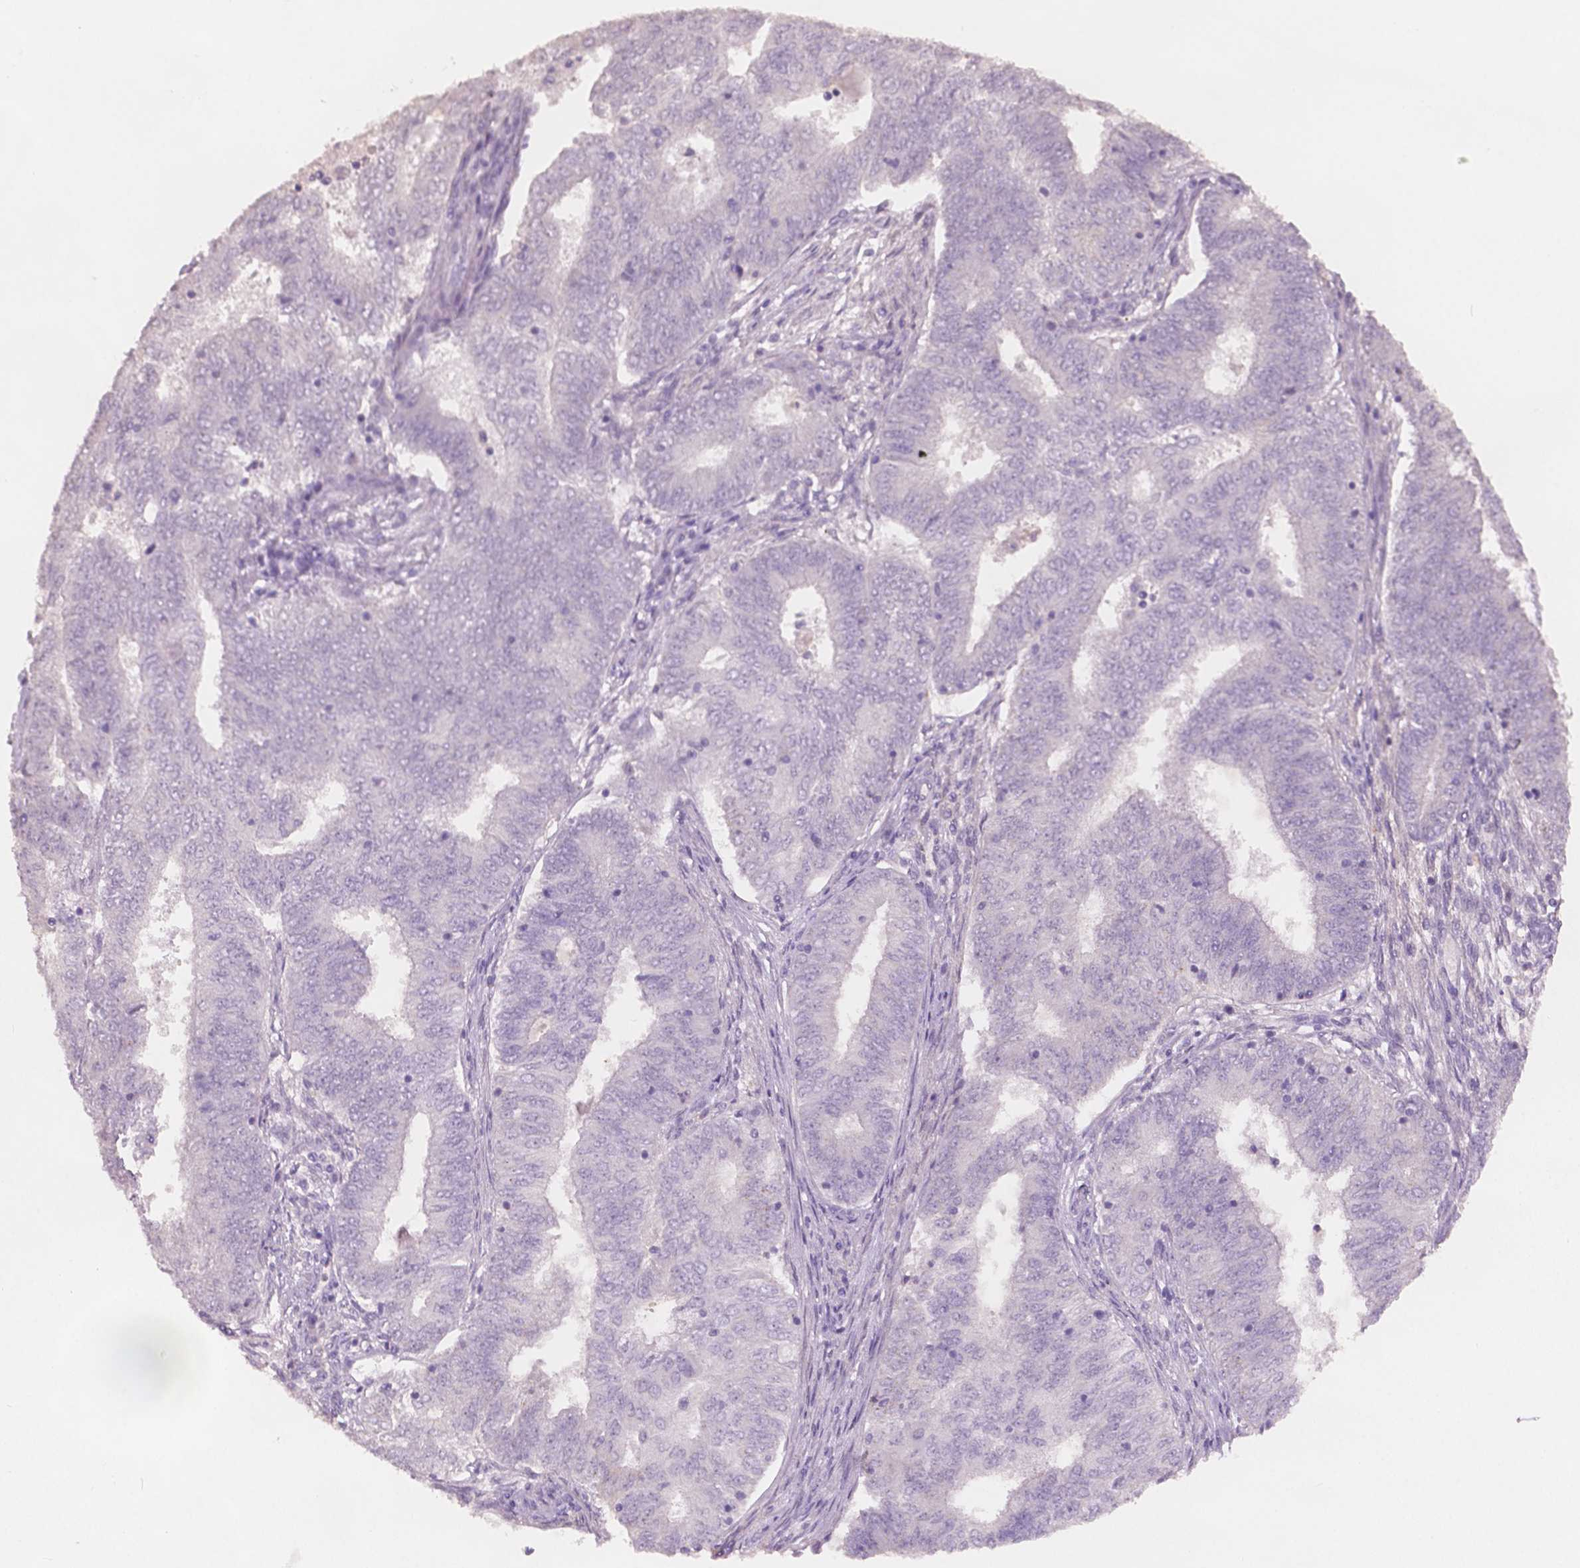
{"staining": {"intensity": "negative", "quantity": "none", "location": "none"}, "tissue": "endometrial cancer", "cell_type": "Tumor cells", "image_type": "cancer", "snomed": [{"axis": "morphology", "description": "Adenocarcinoma, NOS"}, {"axis": "topography", "description": "Endometrium"}], "caption": "This is an immunohistochemistry histopathology image of endometrial cancer (adenocarcinoma). There is no staining in tumor cells.", "gene": "APOA4", "patient": {"sex": "female", "age": 62}}